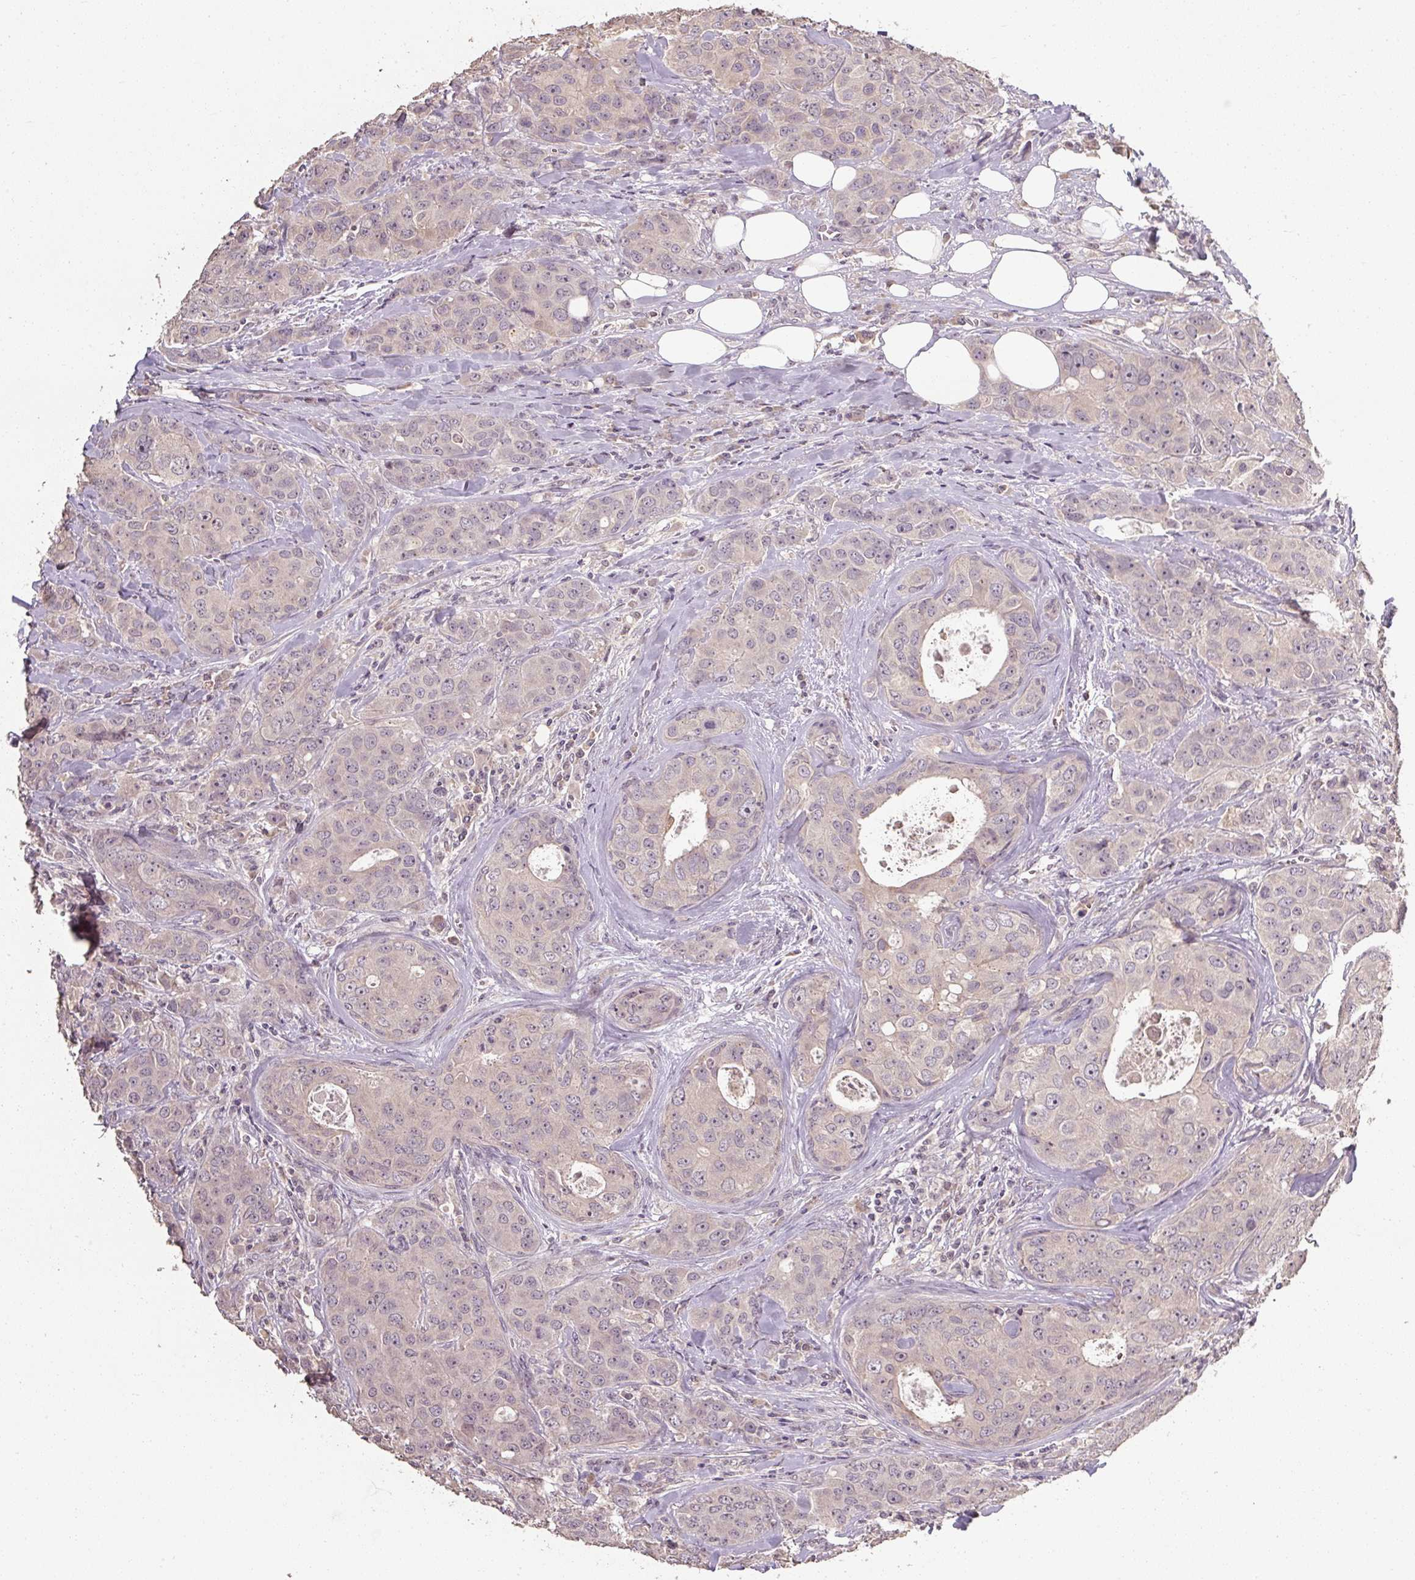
{"staining": {"intensity": "negative", "quantity": "none", "location": "none"}, "tissue": "breast cancer", "cell_type": "Tumor cells", "image_type": "cancer", "snomed": [{"axis": "morphology", "description": "Duct carcinoma"}, {"axis": "topography", "description": "Breast"}], "caption": "Human intraductal carcinoma (breast) stained for a protein using IHC demonstrates no expression in tumor cells.", "gene": "CFAP65", "patient": {"sex": "female", "age": 43}}